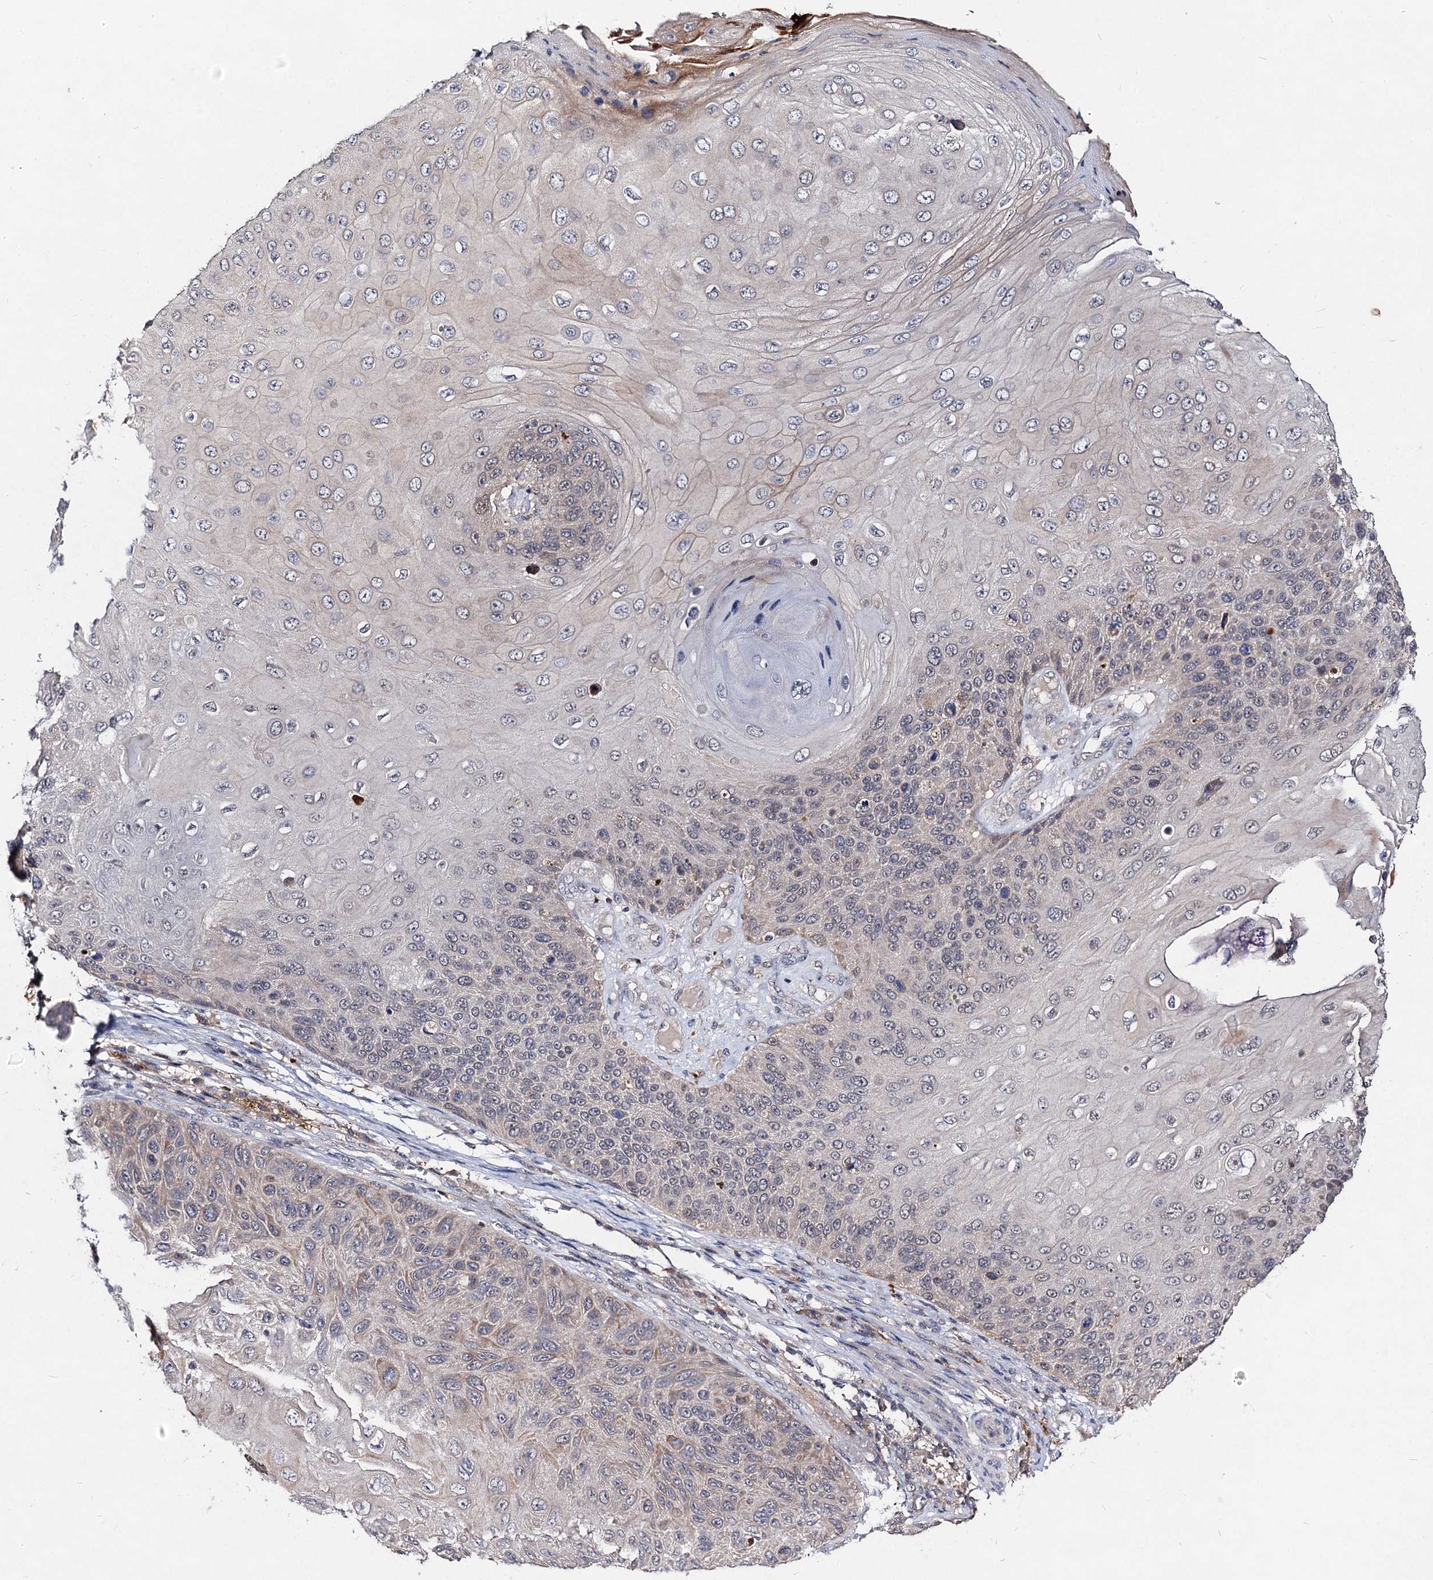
{"staining": {"intensity": "weak", "quantity": "<25%", "location": "cytoplasmic/membranous"}, "tissue": "skin cancer", "cell_type": "Tumor cells", "image_type": "cancer", "snomed": [{"axis": "morphology", "description": "Squamous cell carcinoma, NOS"}, {"axis": "topography", "description": "Skin"}], "caption": "Human skin cancer (squamous cell carcinoma) stained for a protein using immunohistochemistry displays no staining in tumor cells.", "gene": "ACTR6", "patient": {"sex": "female", "age": 88}}